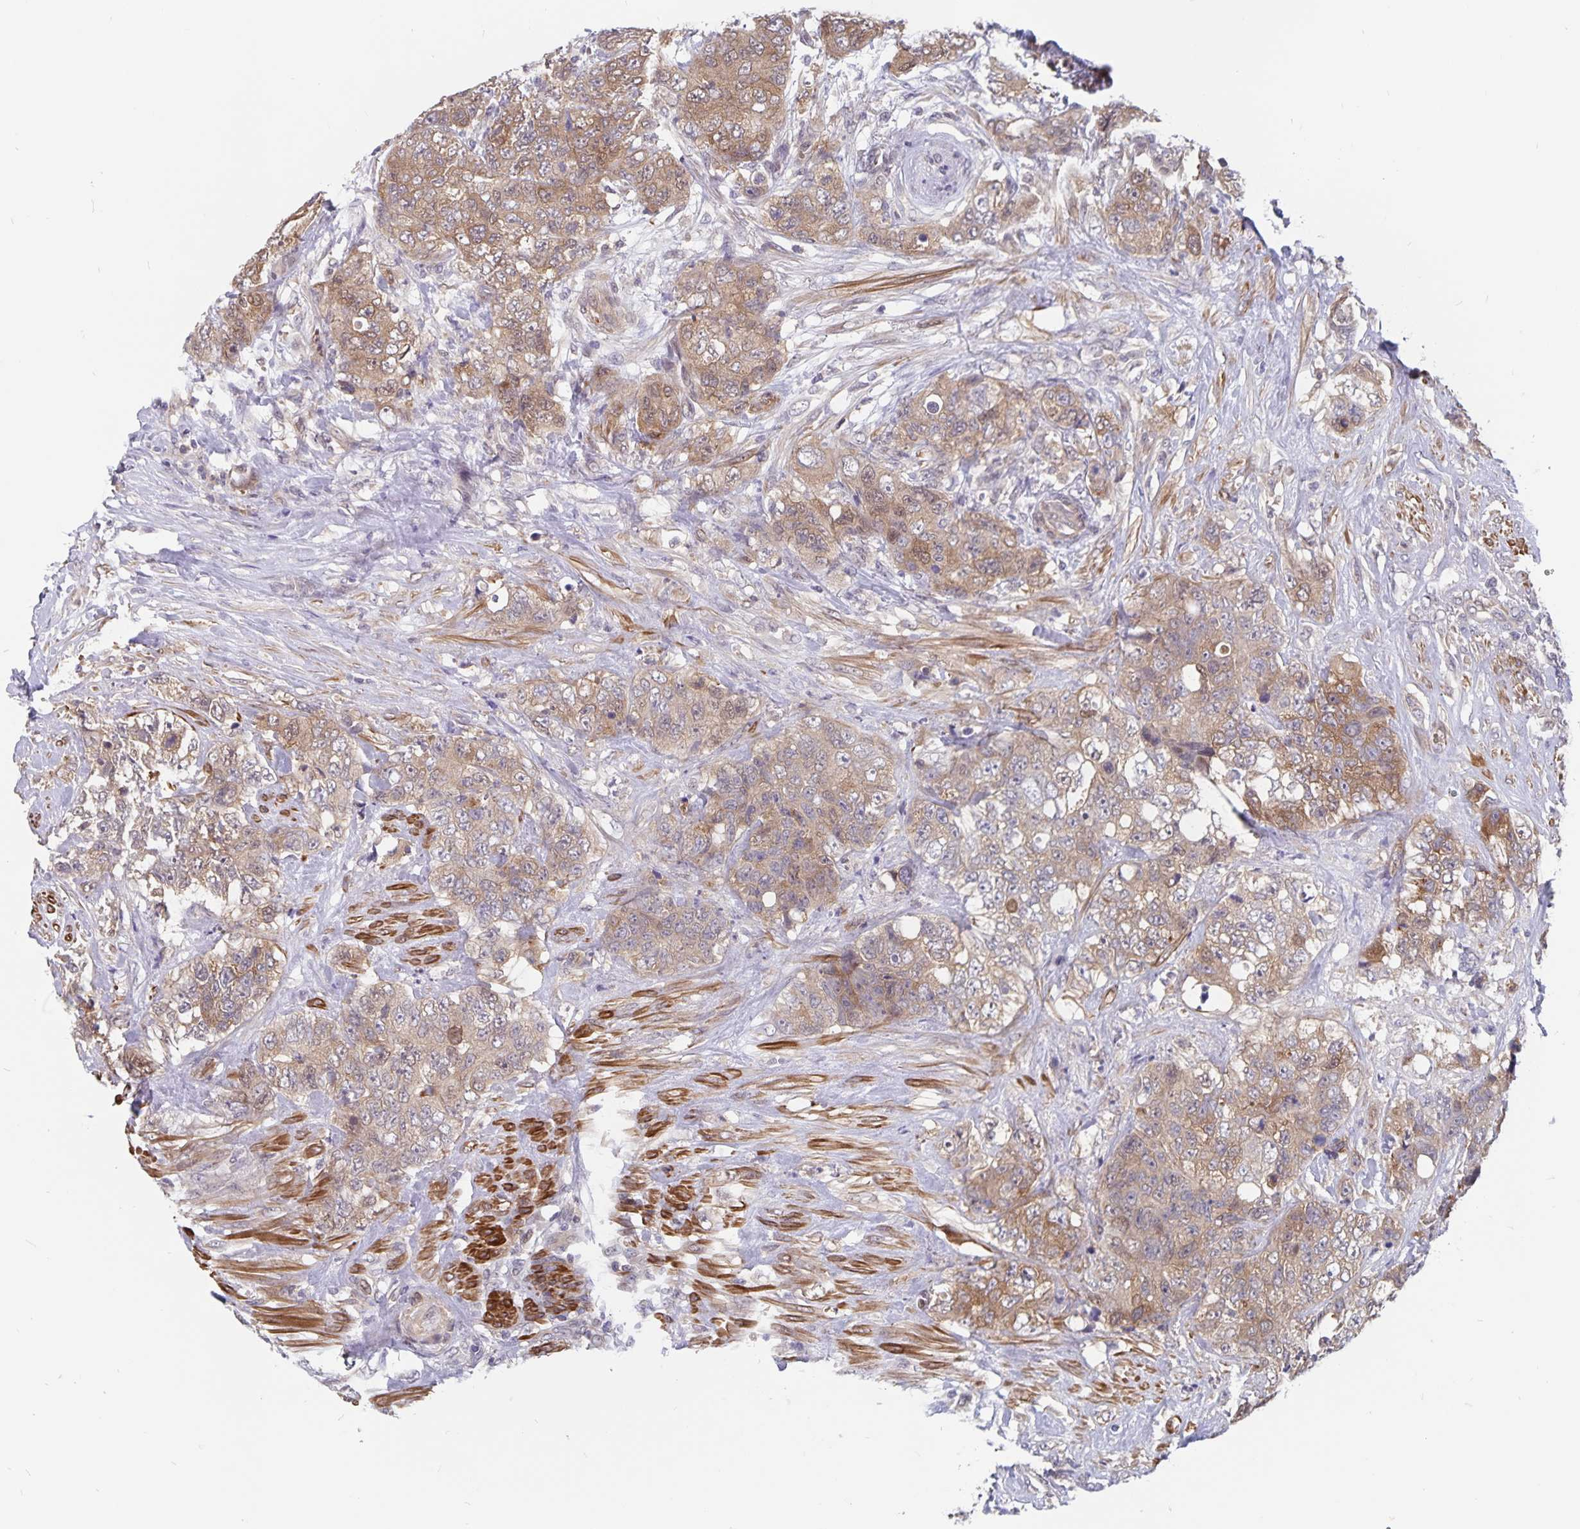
{"staining": {"intensity": "moderate", "quantity": ">75%", "location": "cytoplasmic/membranous"}, "tissue": "urothelial cancer", "cell_type": "Tumor cells", "image_type": "cancer", "snomed": [{"axis": "morphology", "description": "Urothelial carcinoma, High grade"}, {"axis": "topography", "description": "Urinary bladder"}], "caption": "Human urothelial cancer stained with a protein marker exhibits moderate staining in tumor cells.", "gene": "BAG6", "patient": {"sex": "female", "age": 78}}